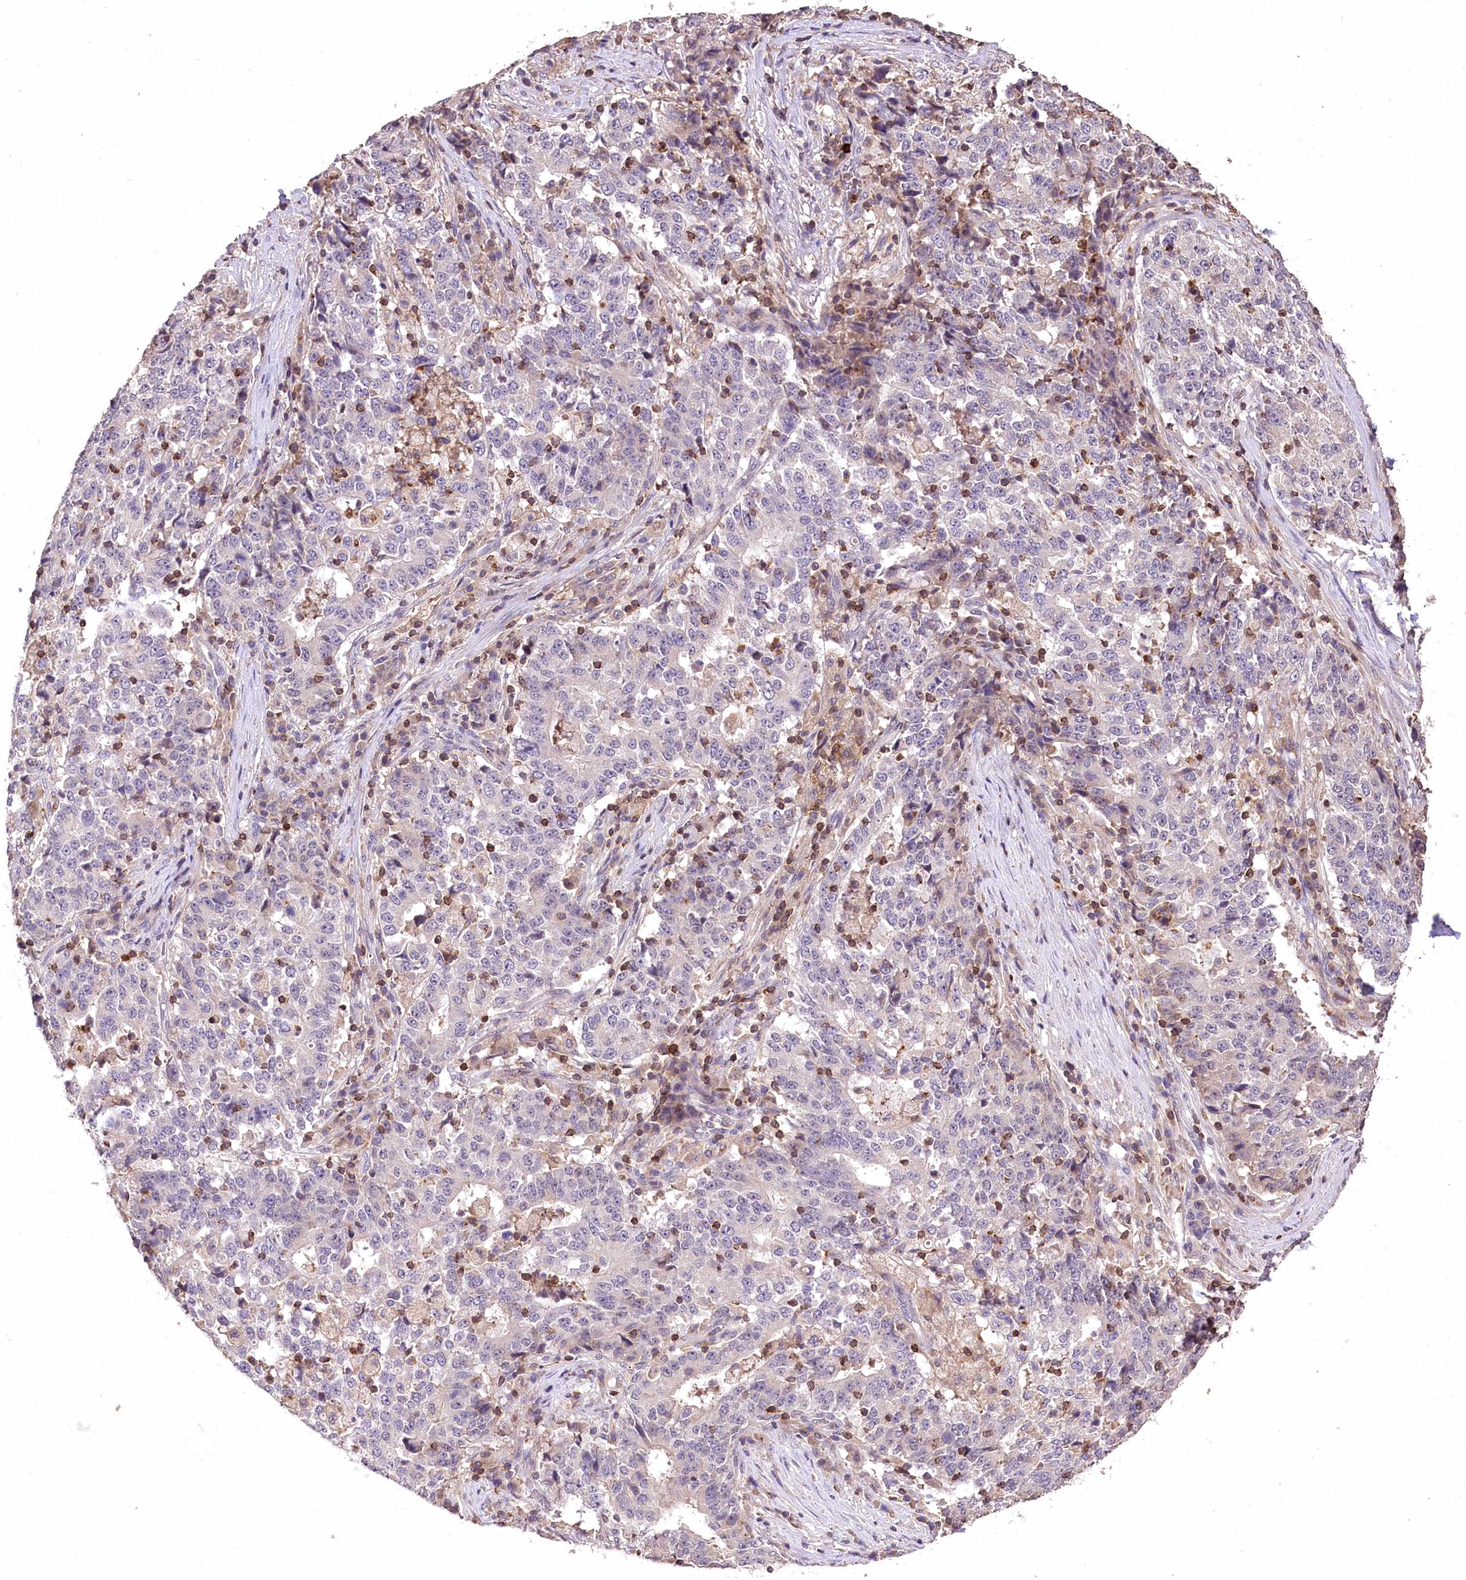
{"staining": {"intensity": "negative", "quantity": "none", "location": "none"}, "tissue": "stomach cancer", "cell_type": "Tumor cells", "image_type": "cancer", "snomed": [{"axis": "morphology", "description": "Adenocarcinoma, NOS"}, {"axis": "topography", "description": "Stomach"}], "caption": "There is no significant positivity in tumor cells of adenocarcinoma (stomach).", "gene": "SERGEF", "patient": {"sex": "male", "age": 59}}